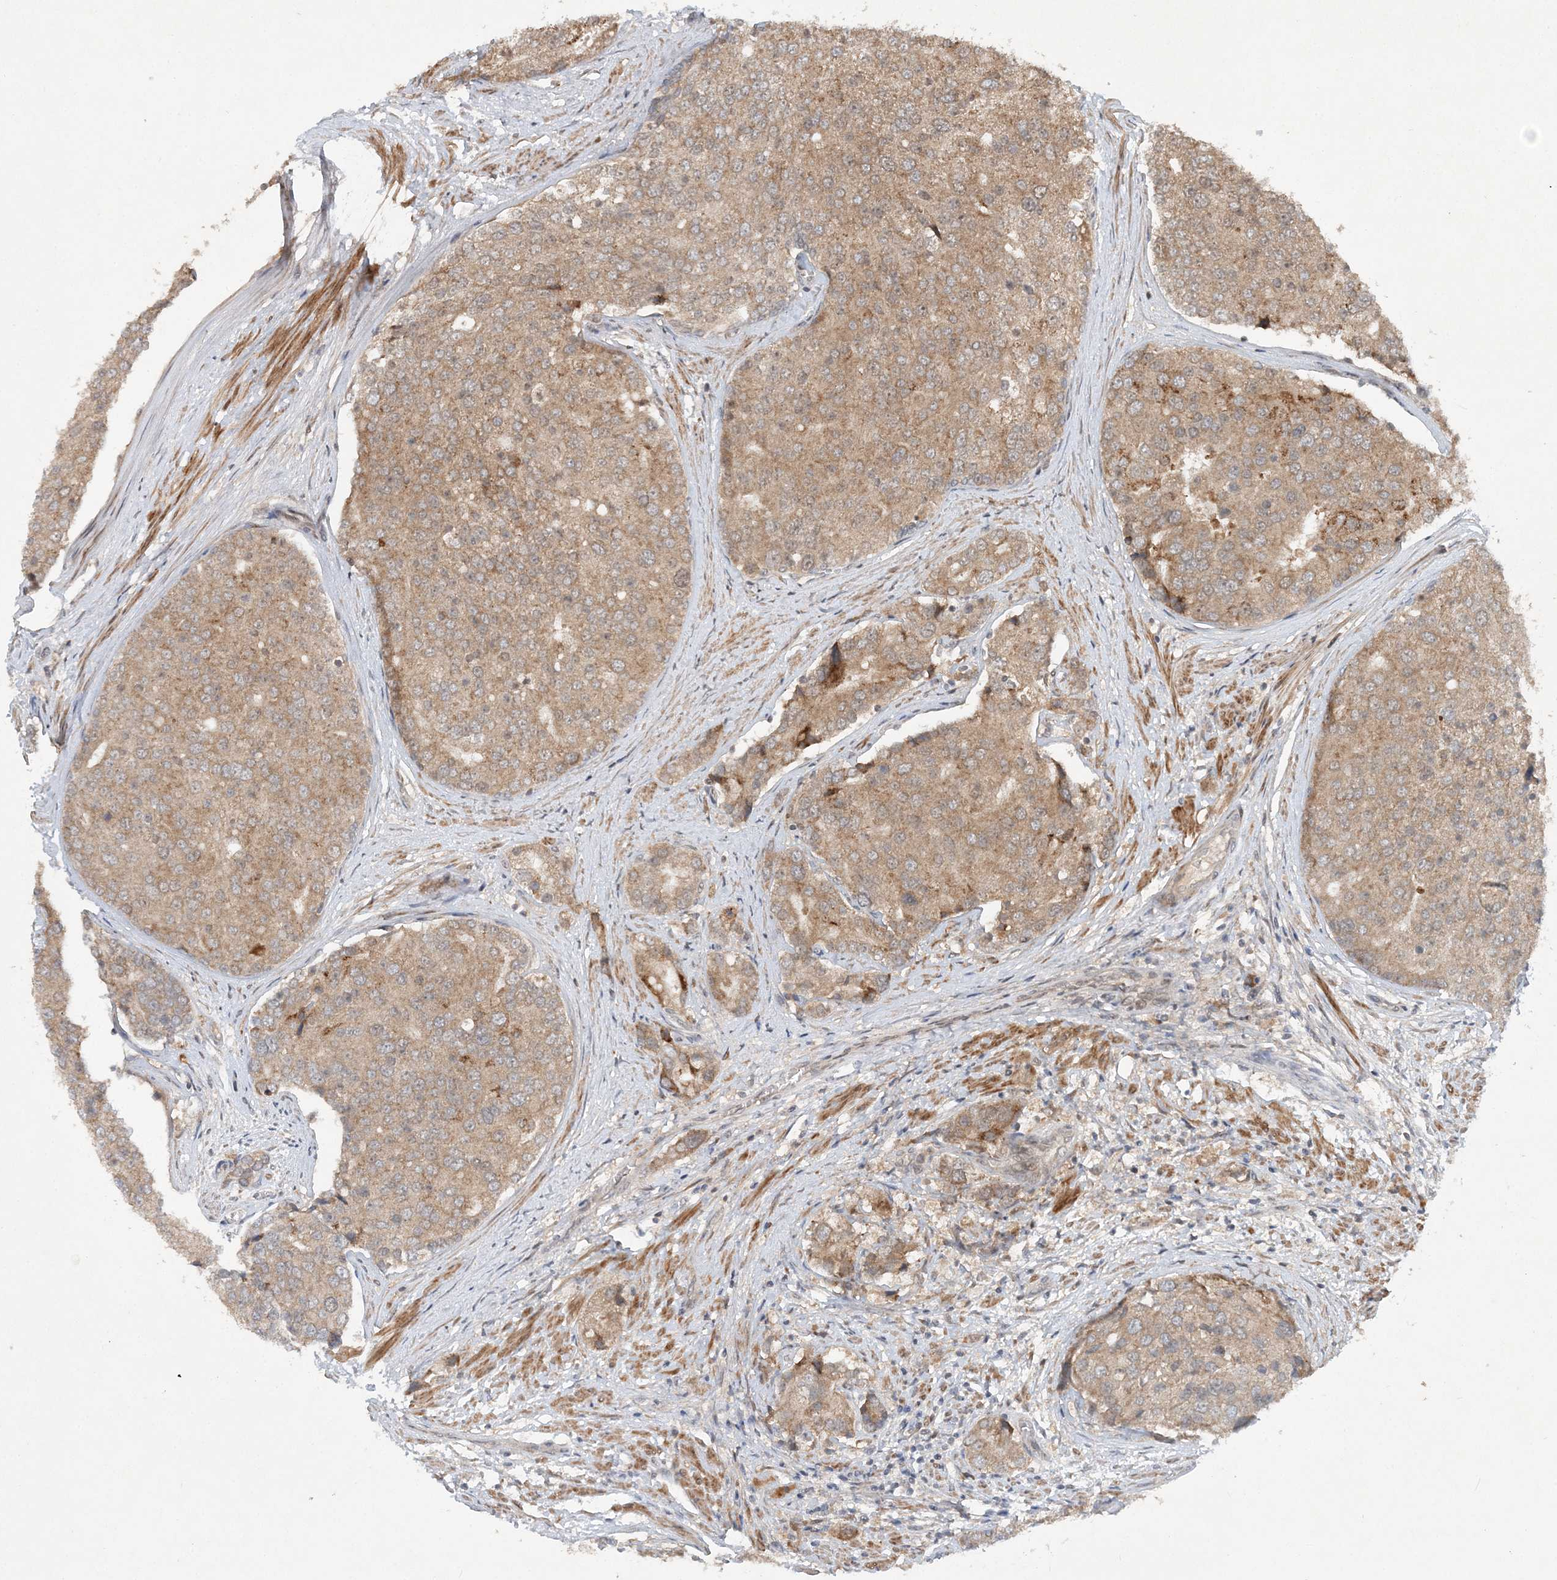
{"staining": {"intensity": "moderate", "quantity": "25%-75%", "location": "cytoplasmic/membranous"}, "tissue": "prostate cancer", "cell_type": "Tumor cells", "image_type": "cancer", "snomed": [{"axis": "morphology", "description": "Adenocarcinoma, High grade"}, {"axis": "topography", "description": "Prostate"}], "caption": "Protein expression analysis of prostate cancer (adenocarcinoma (high-grade)) displays moderate cytoplasmic/membranous expression in about 25%-75% of tumor cells.", "gene": "UBR3", "patient": {"sex": "male", "age": 50}}